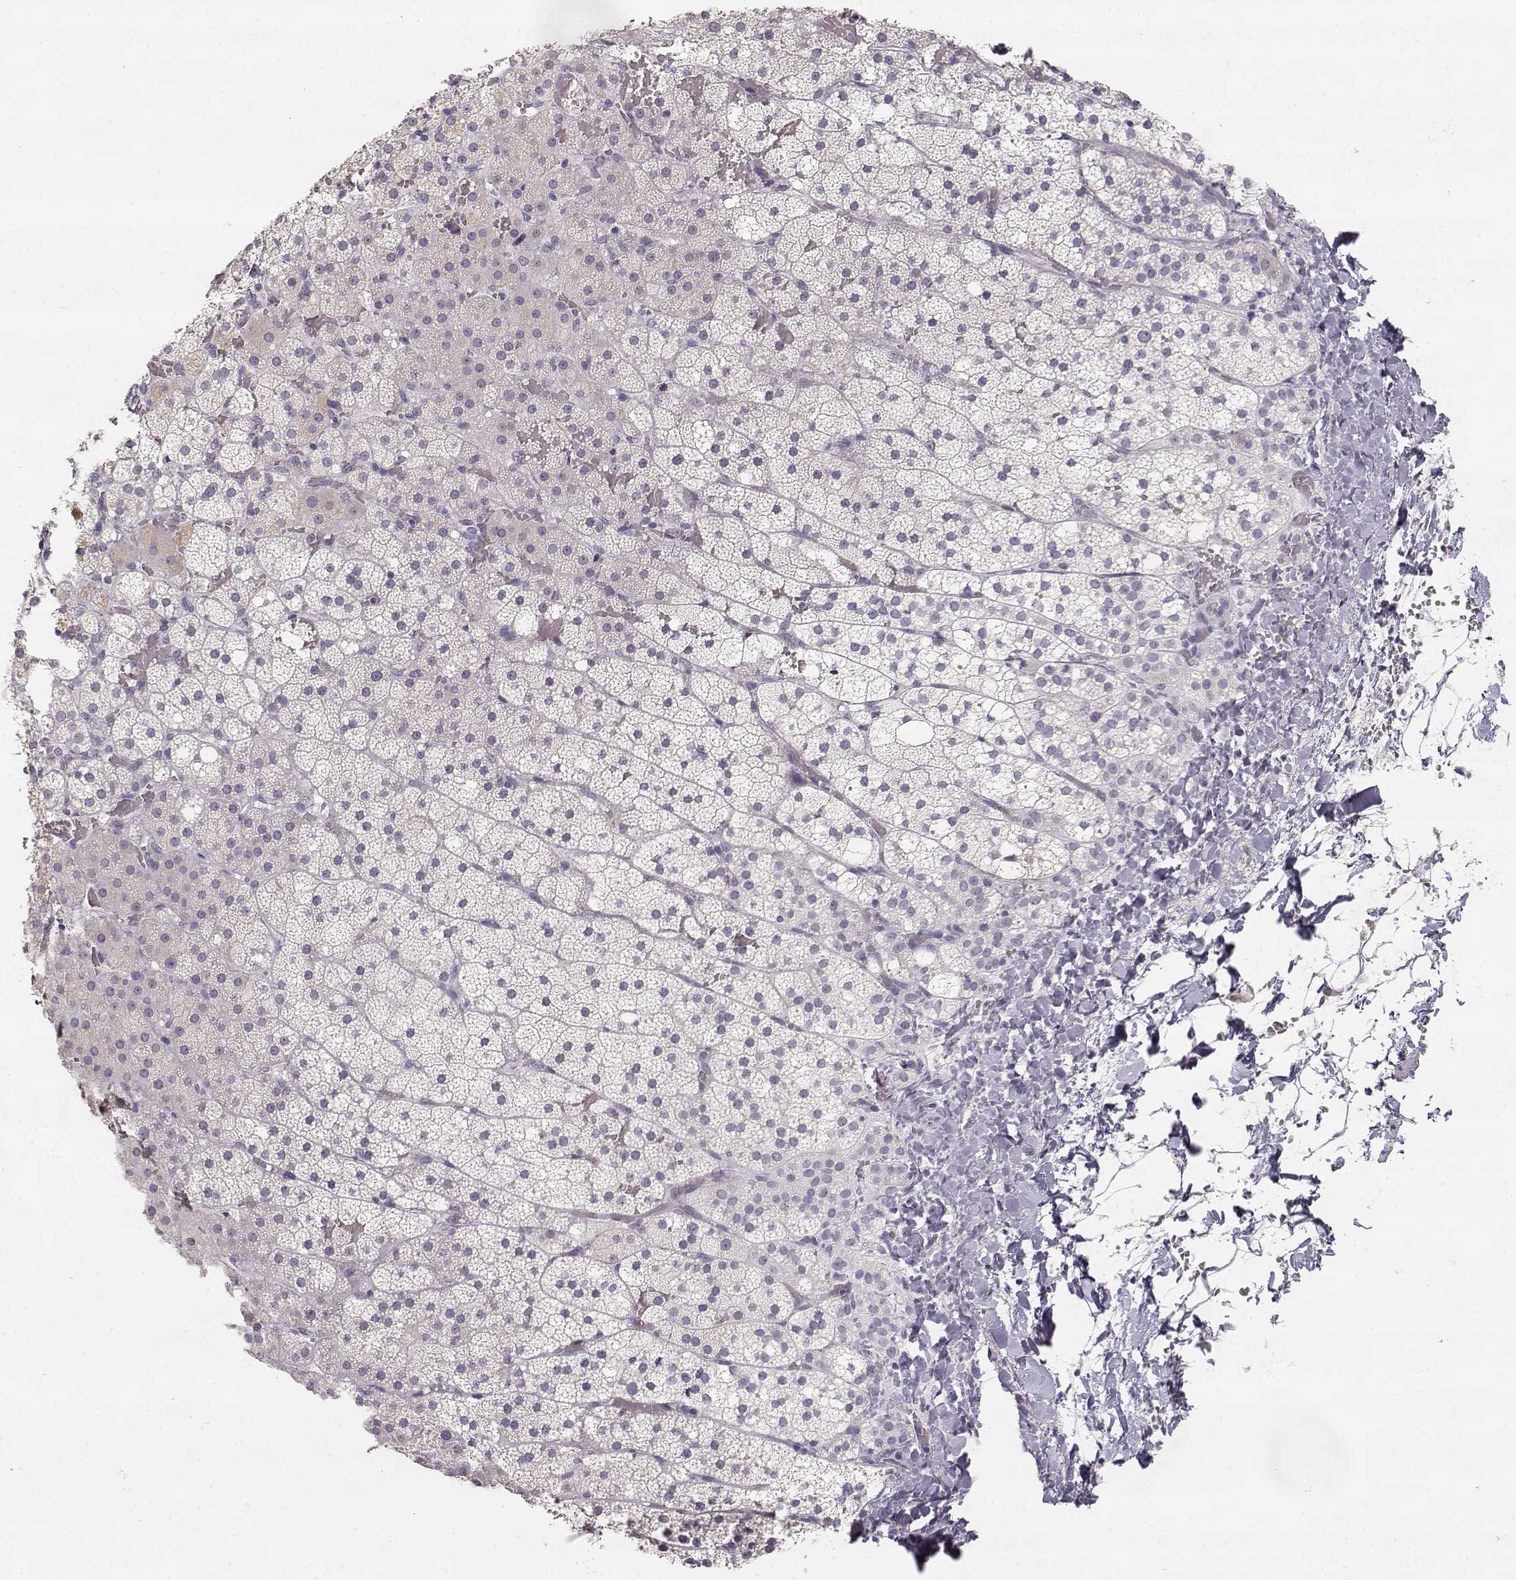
{"staining": {"intensity": "negative", "quantity": "none", "location": "none"}, "tissue": "adrenal gland", "cell_type": "Glandular cells", "image_type": "normal", "snomed": [{"axis": "morphology", "description": "Normal tissue, NOS"}, {"axis": "topography", "description": "Adrenal gland"}], "caption": "This is an immunohistochemistry (IHC) image of benign human adrenal gland. There is no positivity in glandular cells.", "gene": "TPH2", "patient": {"sex": "male", "age": 53}}